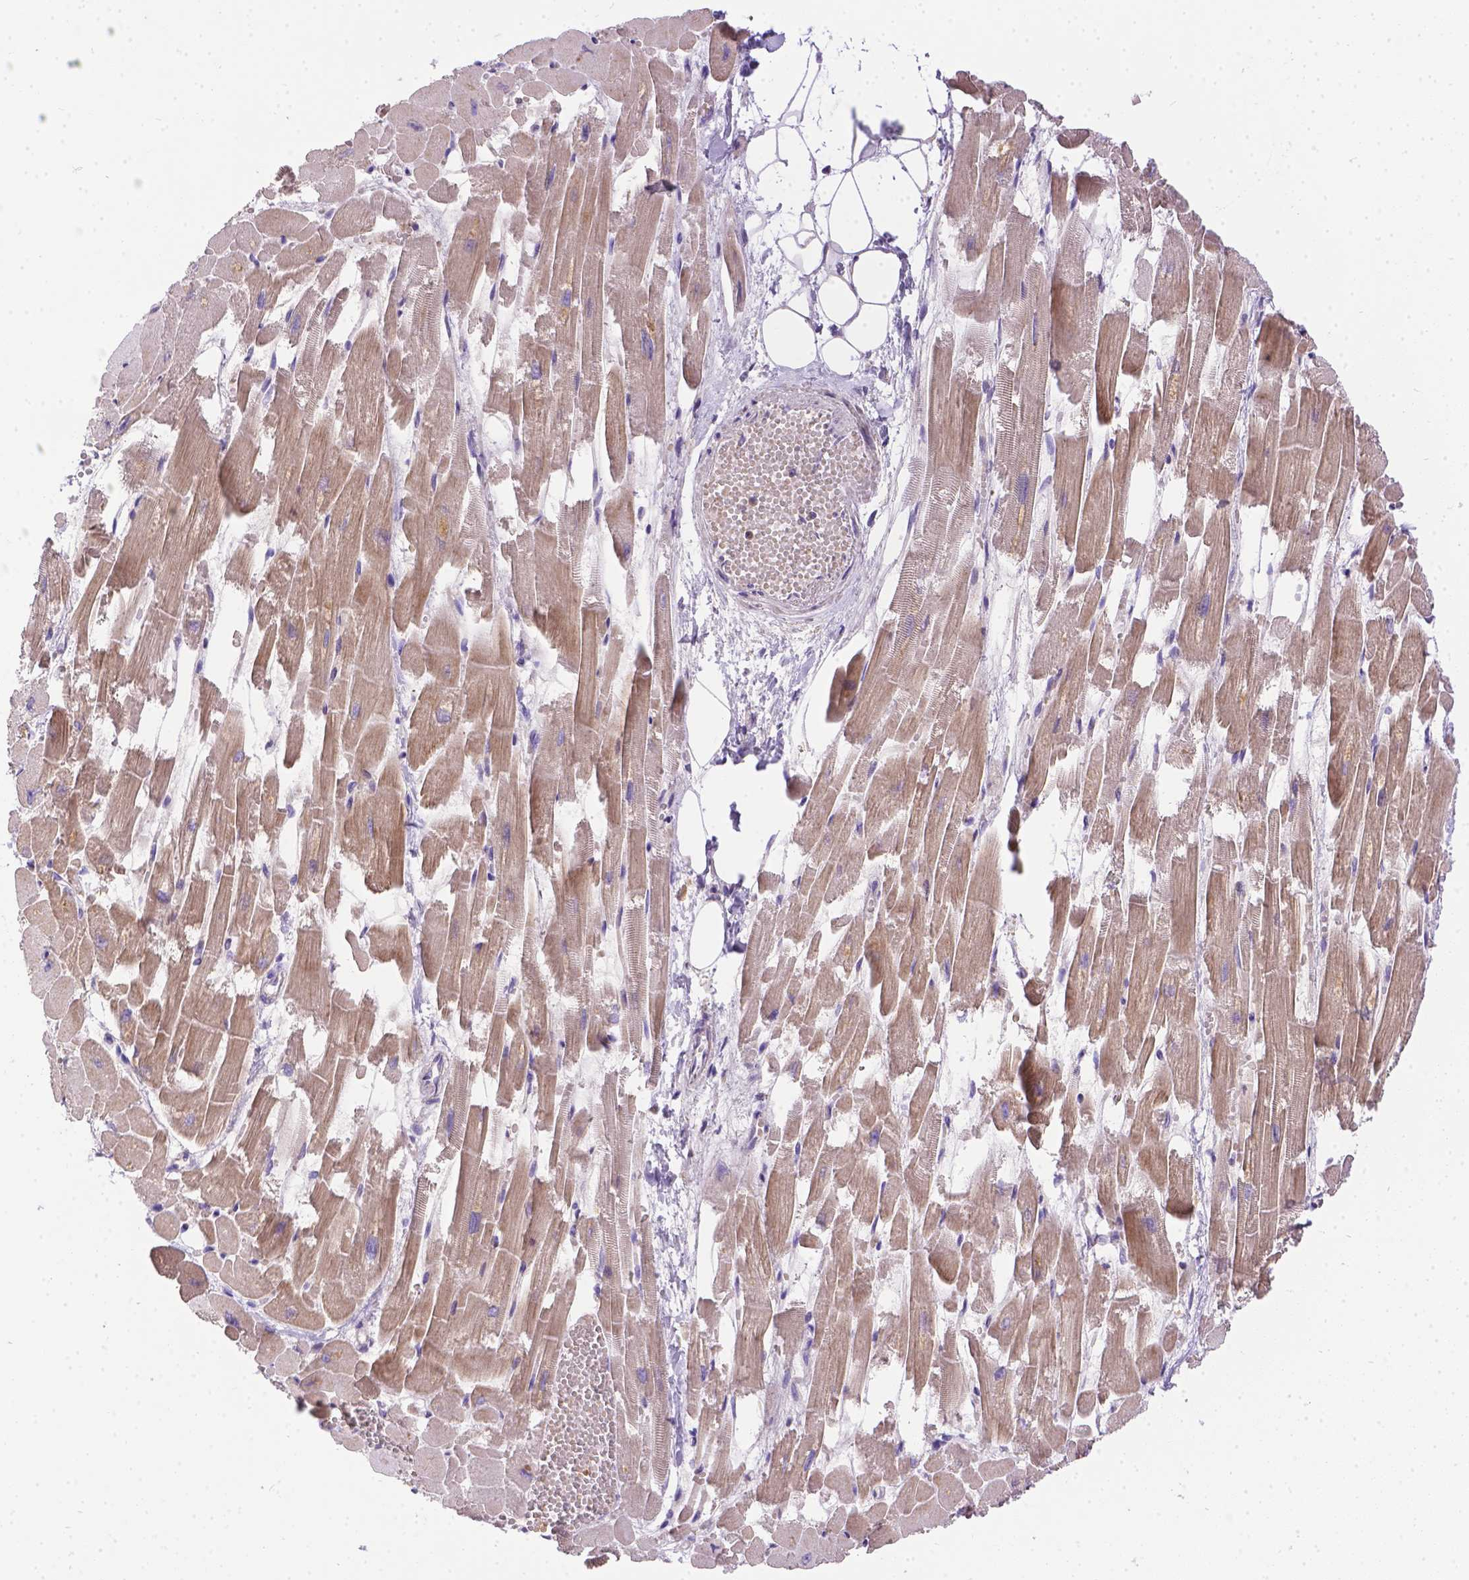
{"staining": {"intensity": "negative", "quantity": "none", "location": "none"}, "tissue": "heart muscle", "cell_type": "Cardiomyocytes", "image_type": "normal", "snomed": [{"axis": "morphology", "description": "Normal tissue, NOS"}, {"axis": "topography", "description": "Heart"}], "caption": "DAB (3,3'-diaminobenzidine) immunohistochemical staining of unremarkable heart muscle reveals no significant positivity in cardiomyocytes. (DAB (3,3'-diaminobenzidine) immunohistochemistry visualized using brightfield microscopy, high magnification).", "gene": "TM4SF18", "patient": {"sex": "female", "age": 52}}